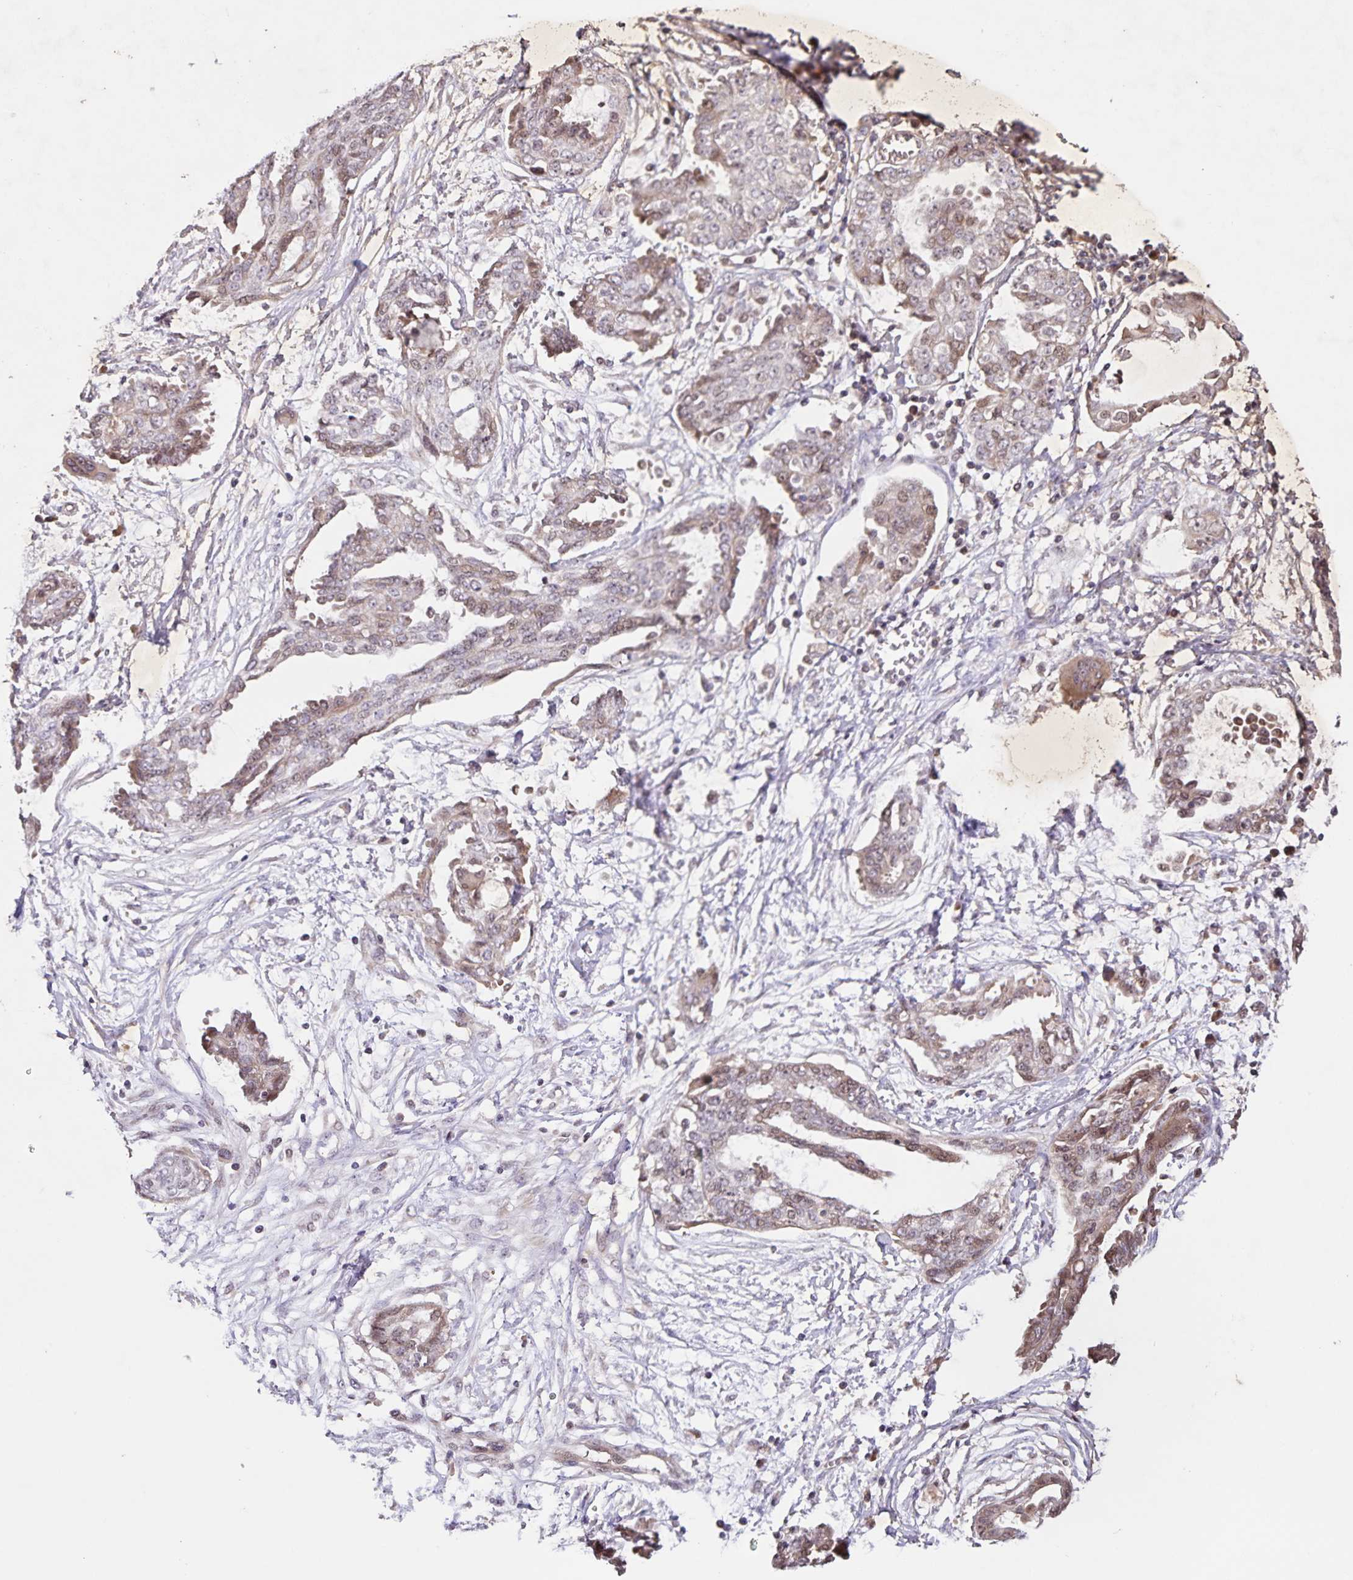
{"staining": {"intensity": "moderate", "quantity": ">75%", "location": "cytoplasmic/membranous,nuclear"}, "tissue": "ovarian cancer", "cell_type": "Tumor cells", "image_type": "cancer", "snomed": [{"axis": "morphology", "description": "Cystadenocarcinoma, serous, NOS"}, {"axis": "topography", "description": "Ovary"}], "caption": "About >75% of tumor cells in ovarian cancer (serous cystadenocarcinoma) exhibit moderate cytoplasmic/membranous and nuclear protein staining as visualized by brown immunohistochemical staining.", "gene": "GDF2", "patient": {"sex": "female", "age": 71}}